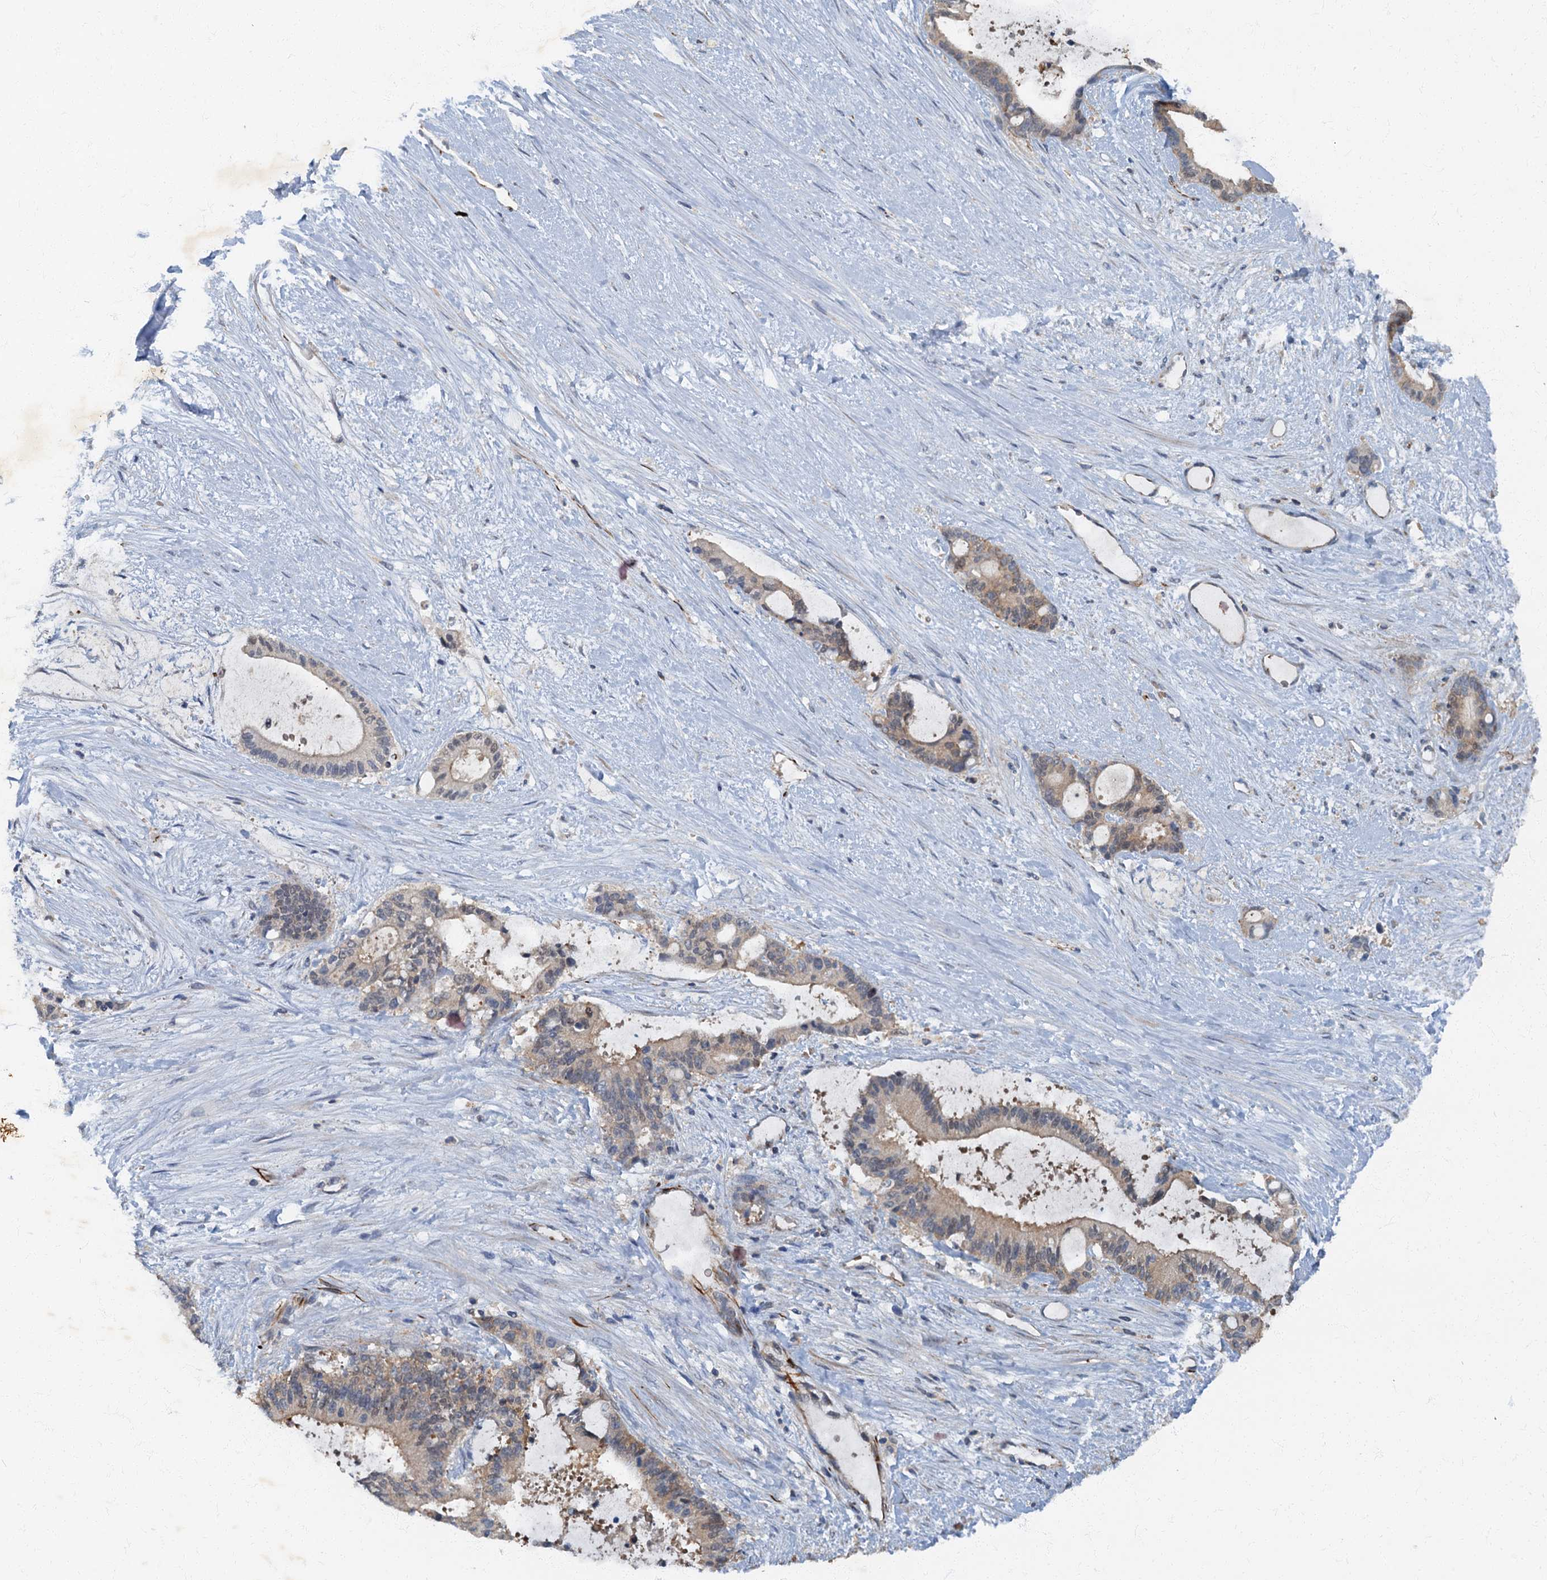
{"staining": {"intensity": "weak", "quantity": "<25%", "location": "cytoplasmic/membranous"}, "tissue": "liver cancer", "cell_type": "Tumor cells", "image_type": "cancer", "snomed": [{"axis": "morphology", "description": "Normal tissue, NOS"}, {"axis": "morphology", "description": "Cholangiocarcinoma"}, {"axis": "topography", "description": "Liver"}, {"axis": "topography", "description": "Peripheral nerve tissue"}], "caption": "Liver cancer (cholangiocarcinoma) stained for a protein using immunohistochemistry demonstrates no positivity tumor cells.", "gene": "ARL11", "patient": {"sex": "female", "age": 73}}